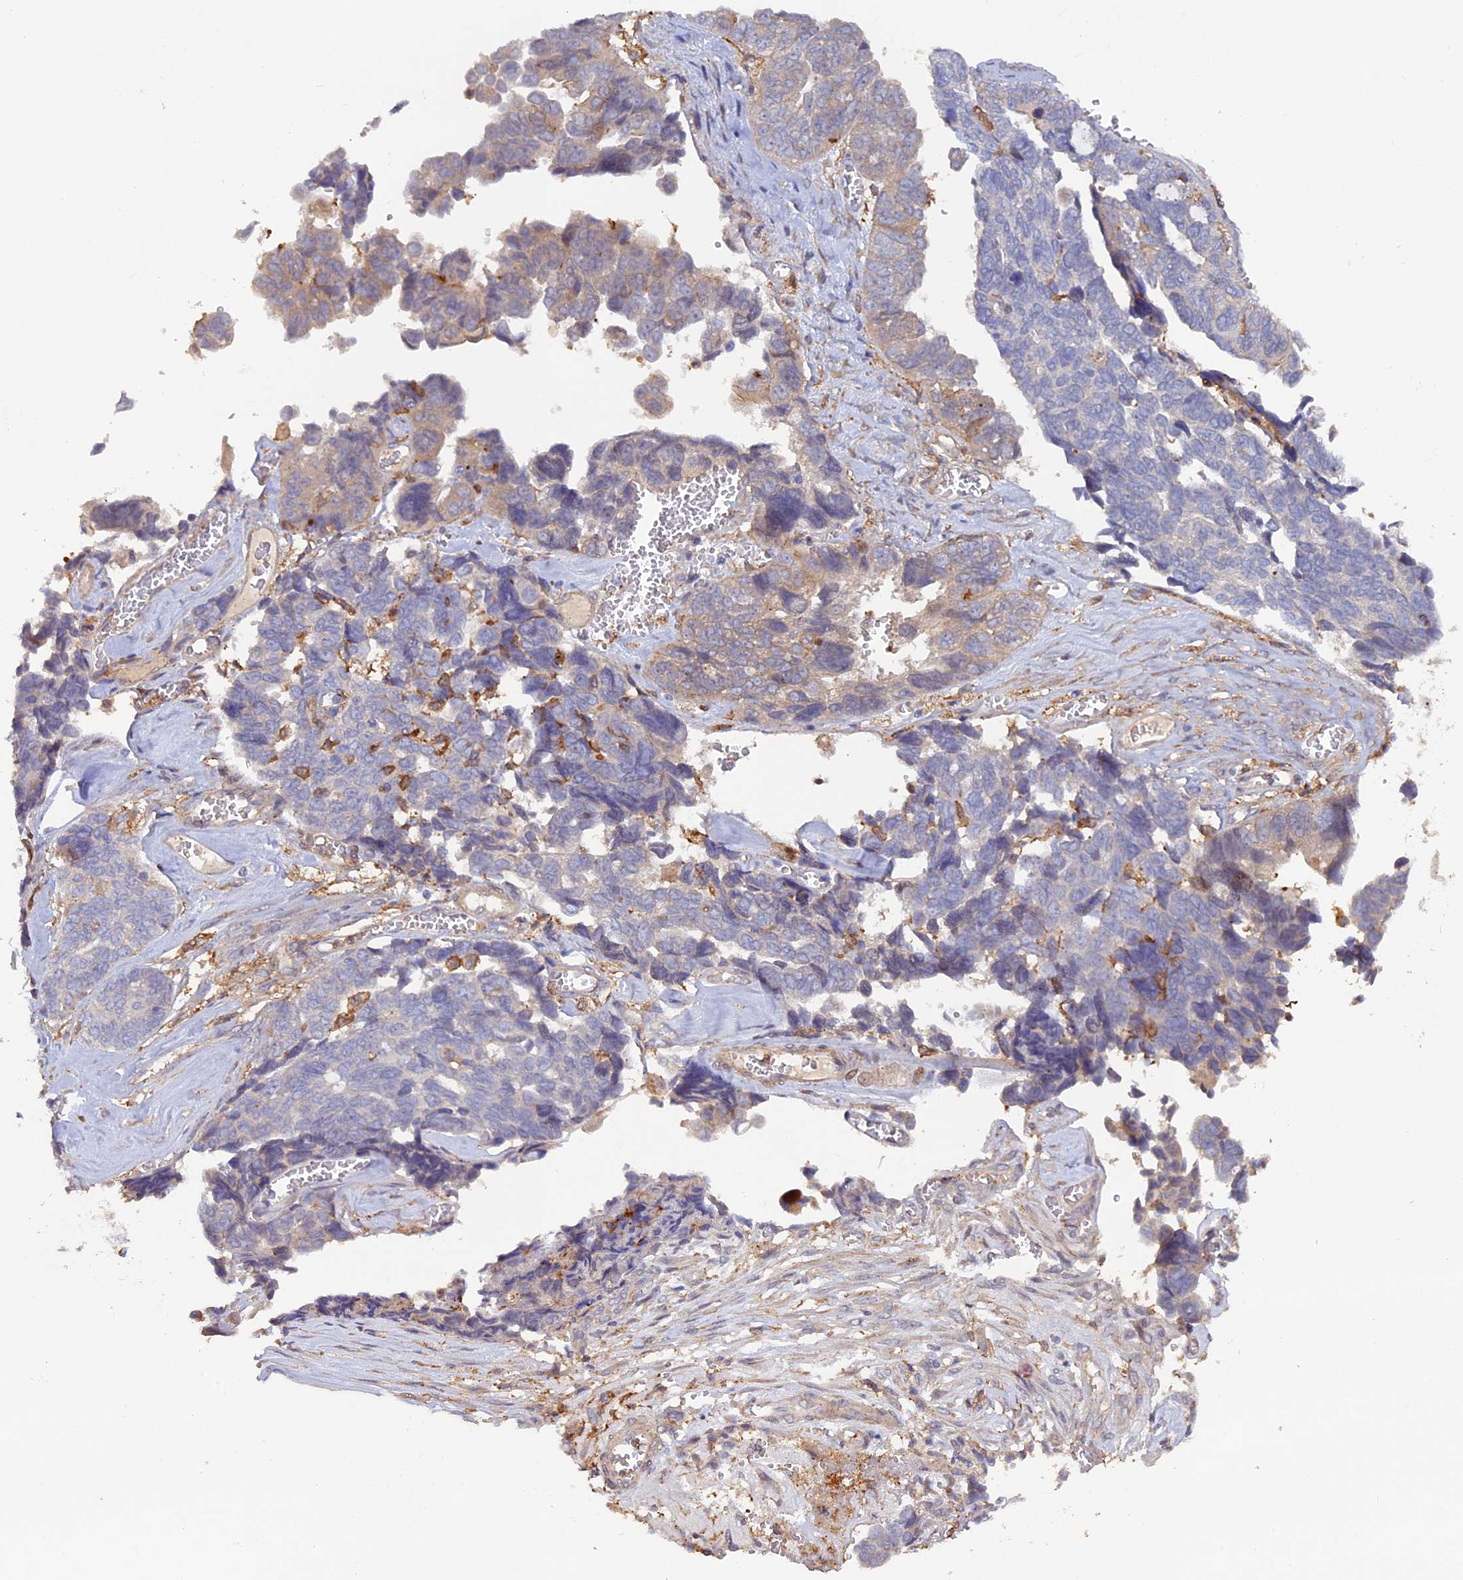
{"staining": {"intensity": "negative", "quantity": "none", "location": "none"}, "tissue": "ovarian cancer", "cell_type": "Tumor cells", "image_type": "cancer", "snomed": [{"axis": "morphology", "description": "Cystadenocarcinoma, serous, NOS"}, {"axis": "topography", "description": "Ovary"}], "caption": "The photomicrograph shows no staining of tumor cells in serous cystadenocarcinoma (ovarian). The staining was performed using DAB (3,3'-diaminobenzidine) to visualize the protein expression in brown, while the nuclei were stained in blue with hematoxylin (Magnification: 20x).", "gene": "FERMT1", "patient": {"sex": "female", "age": 79}}